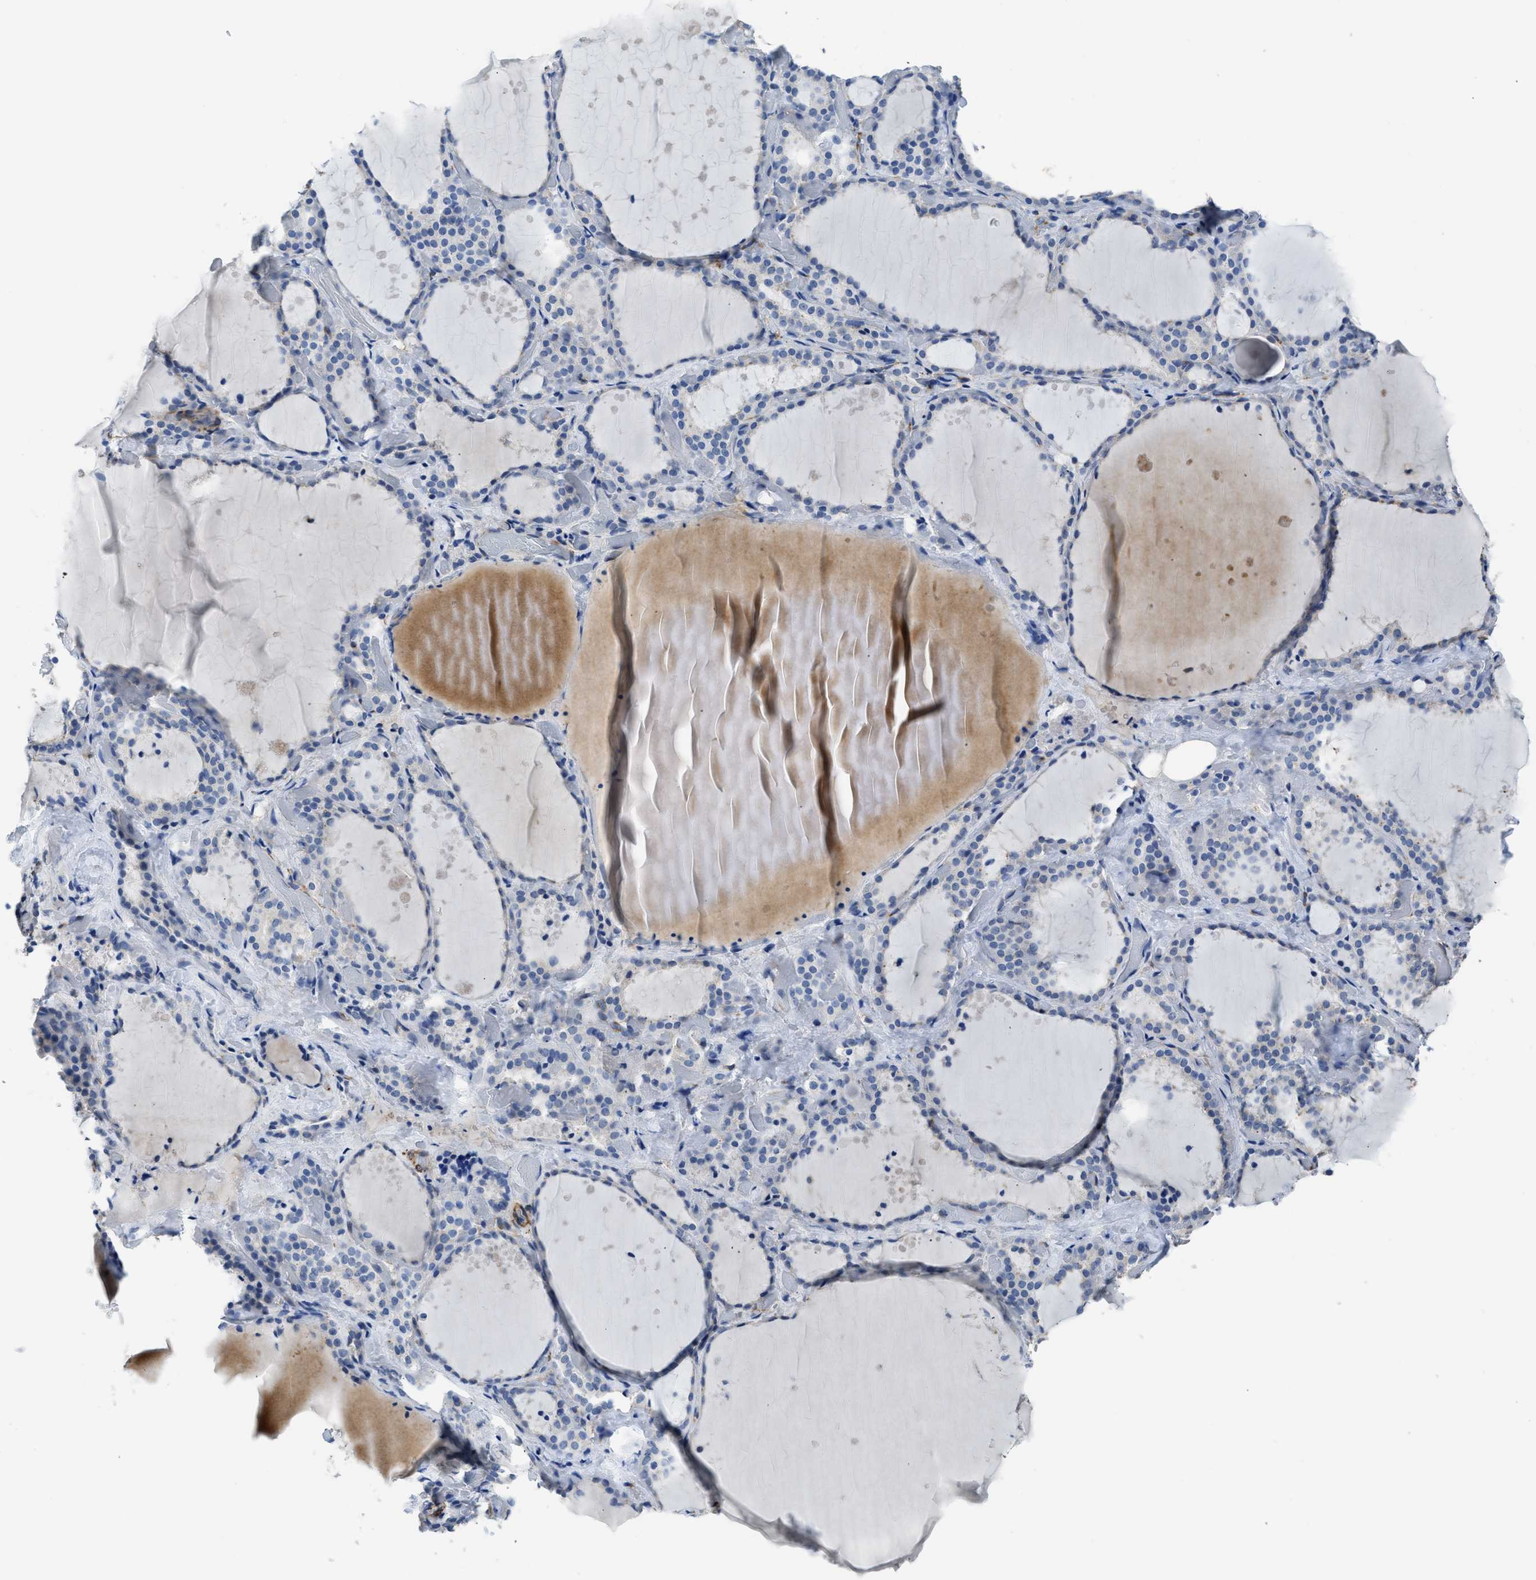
{"staining": {"intensity": "negative", "quantity": "none", "location": "none"}, "tissue": "thyroid gland", "cell_type": "Glandular cells", "image_type": "normal", "snomed": [{"axis": "morphology", "description": "Normal tissue, NOS"}, {"axis": "topography", "description": "Thyroid gland"}], "caption": "Glandular cells show no significant expression in benign thyroid gland. Nuclei are stained in blue.", "gene": "ZSWIM5", "patient": {"sex": "female", "age": 44}}